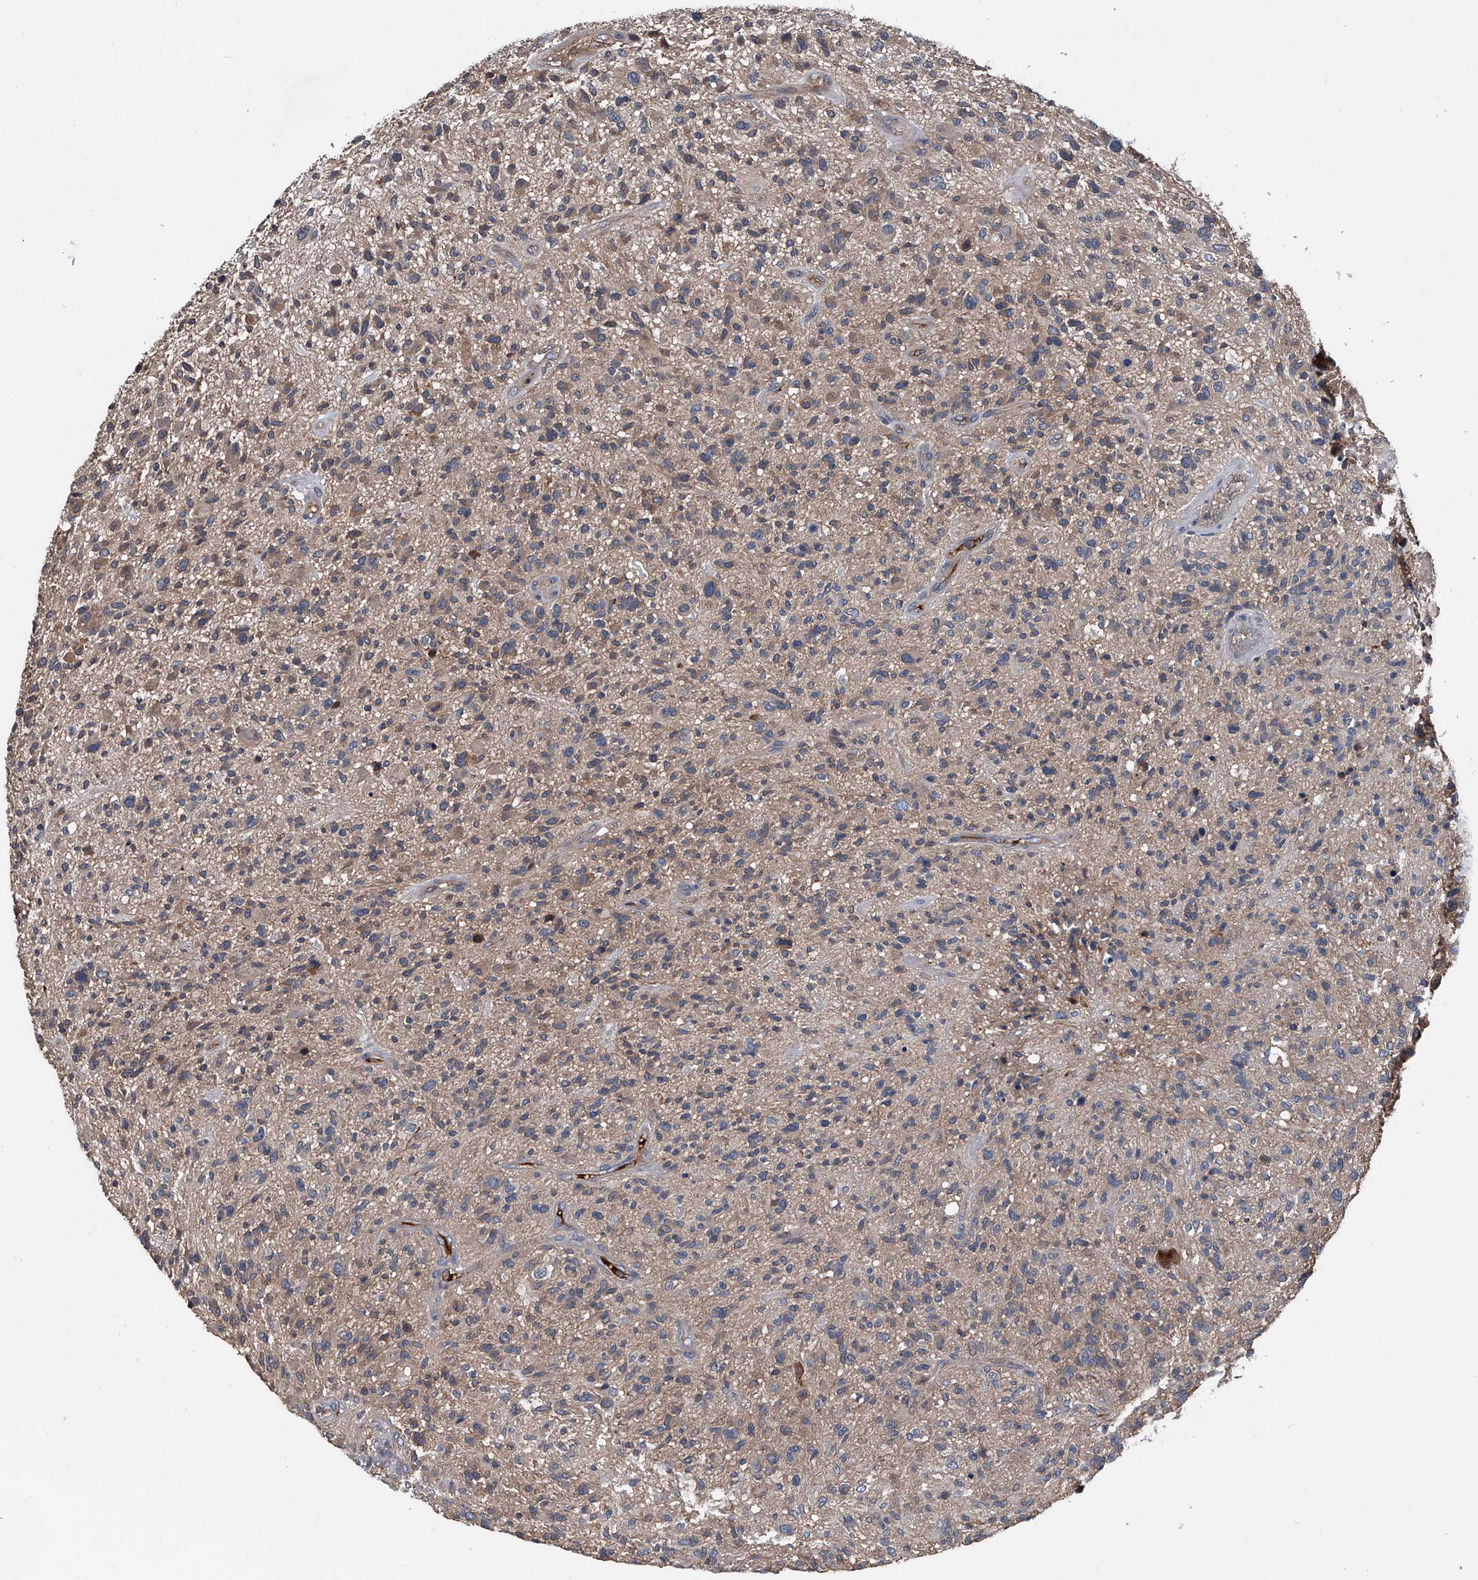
{"staining": {"intensity": "weak", "quantity": ">75%", "location": "cytoplasmic/membranous"}, "tissue": "glioma", "cell_type": "Tumor cells", "image_type": "cancer", "snomed": [{"axis": "morphology", "description": "Glioma, malignant, High grade"}, {"axis": "topography", "description": "Brain"}], "caption": "A brown stain highlights weak cytoplasmic/membranous positivity of a protein in glioma tumor cells.", "gene": "KIF13A", "patient": {"sex": "male", "age": 47}}